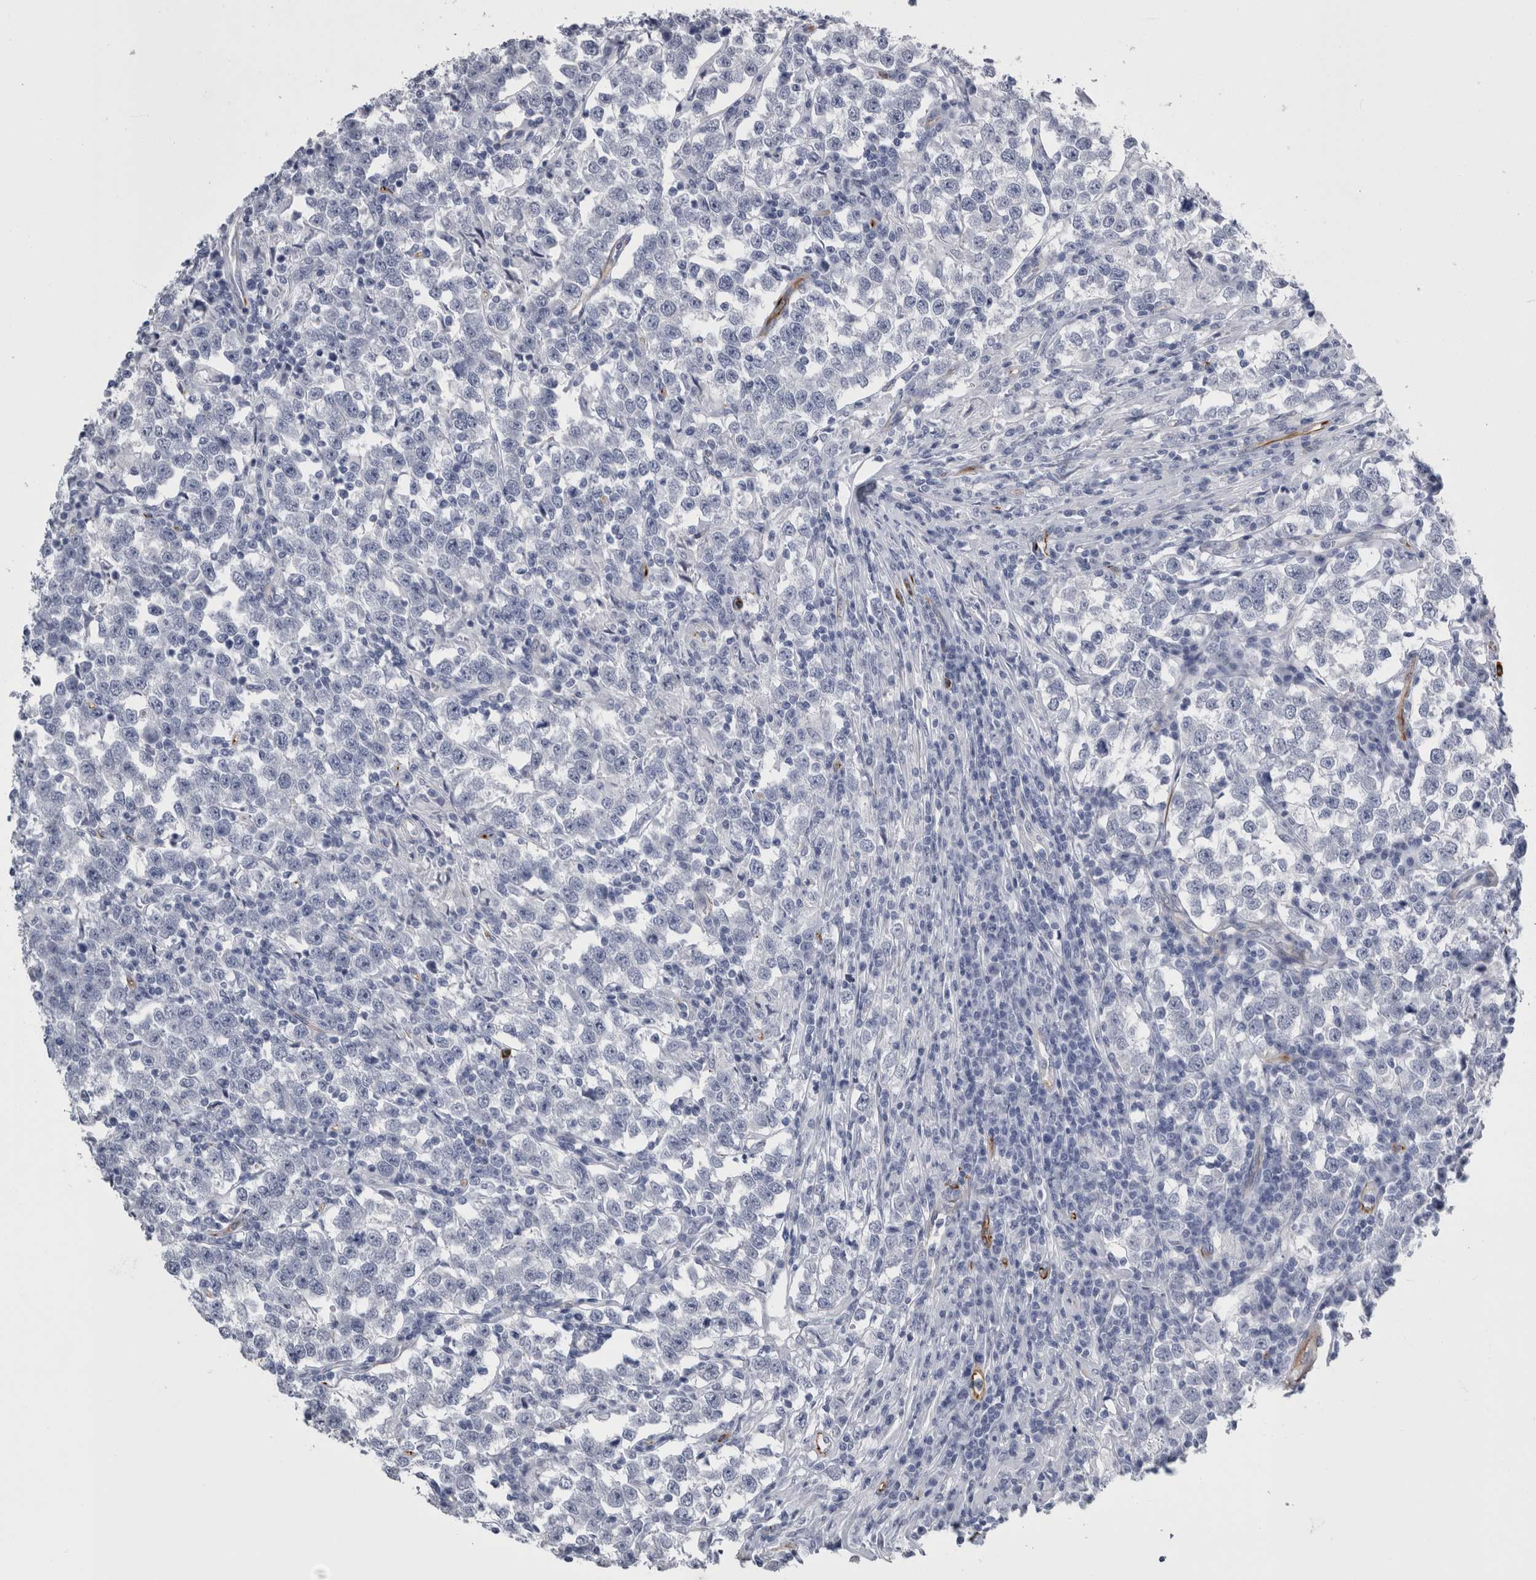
{"staining": {"intensity": "negative", "quantity": "none", "location": "none"}, "tissue": "testis cancer", "cell_type": "Tumor cells", "image_type": "cancer", "snomed": [{"axis": "morphology", "description": "Normal tissue, NOS"}, {"axis": "morphology", "description": "Seminoma, NOS"}, {"axis": "topography", "description": "Testis"}], "caption": "Protein analysis of testis cancer (seminoma) demonstrates no significant staining in tumor cells.", "gene": "VWDE", "patient": {"sex": "male", "age": 43}}